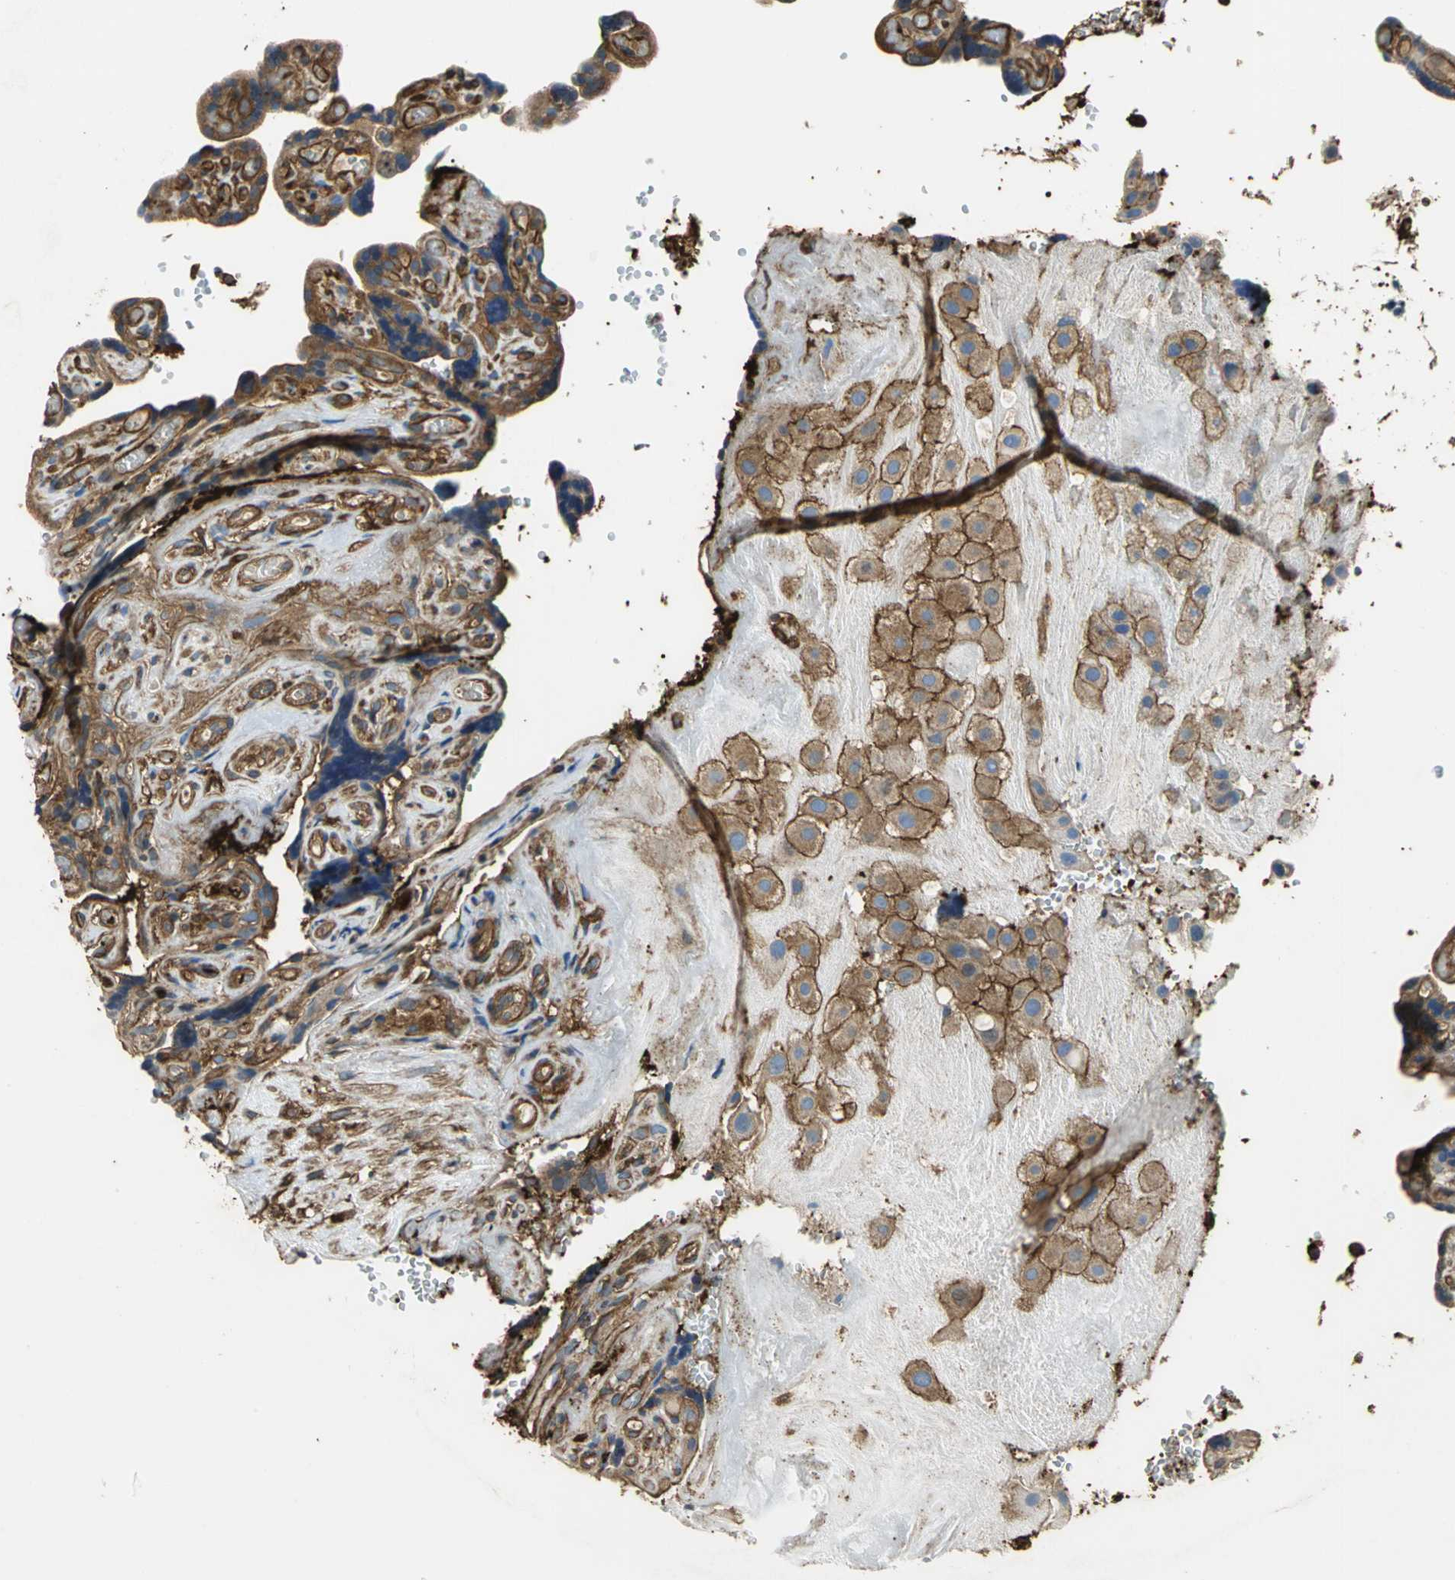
{"staining": {"intensity": "strong", "quantity": ">75%", "location": "cytoplasmic/membranous"}, "tissue": "placenta", "cell_type": "Decidual cells", "image_type": "normal", "snomed": [{"axis": "morphology", "description": "Normal tissue, NOS"}, {"axis": "topography", "description": "Placenta"}], "caption": "A photomicrograph of placenta stained for a protein reveals strong cytoplasmic/membranous brown staining in decidual cells. The protein is shown in brown color, while the nuclei are stained blue.", "gene": "TLN1", "patient": {"sex": "female", "age": 30}}